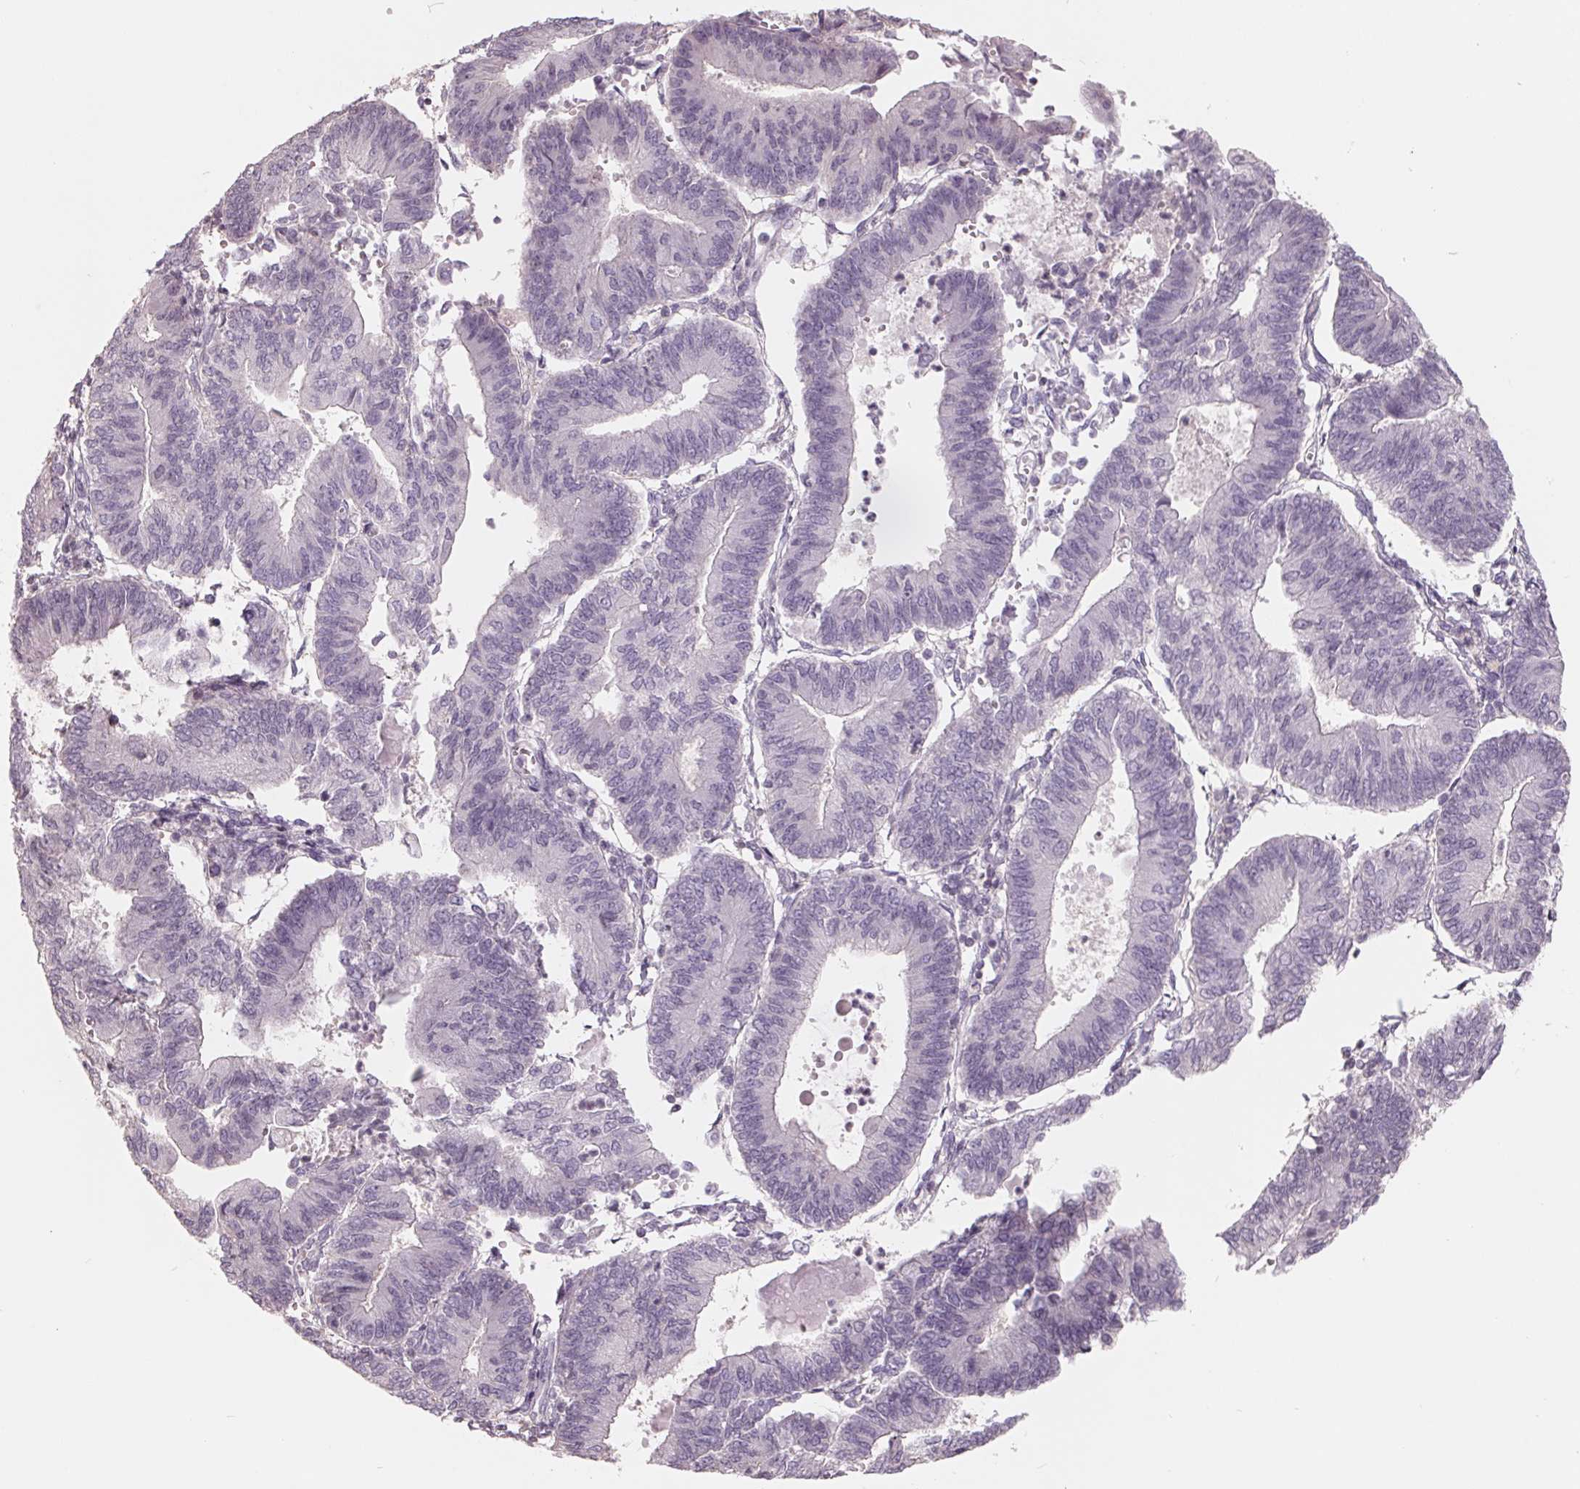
{"staining": {"intensity": "negative", "quantity": "none", "location": "none"}, "tissue": "endometrial cancer", "cell_type": "Tumor cells", "image_type": "cancer", "snomed": [{"axis": "morphology", "description": "Adenocarcinoma, NOS"}, {"axis": "topography", "description": "Endometrium"}], "caption": "IHC of adenocarcinoma (endometrial) shows no positivity in tumor cells. Nuclei are stained in blue.", "gene": "FTCD", "patient": {"sex": "female", "age": 65}}